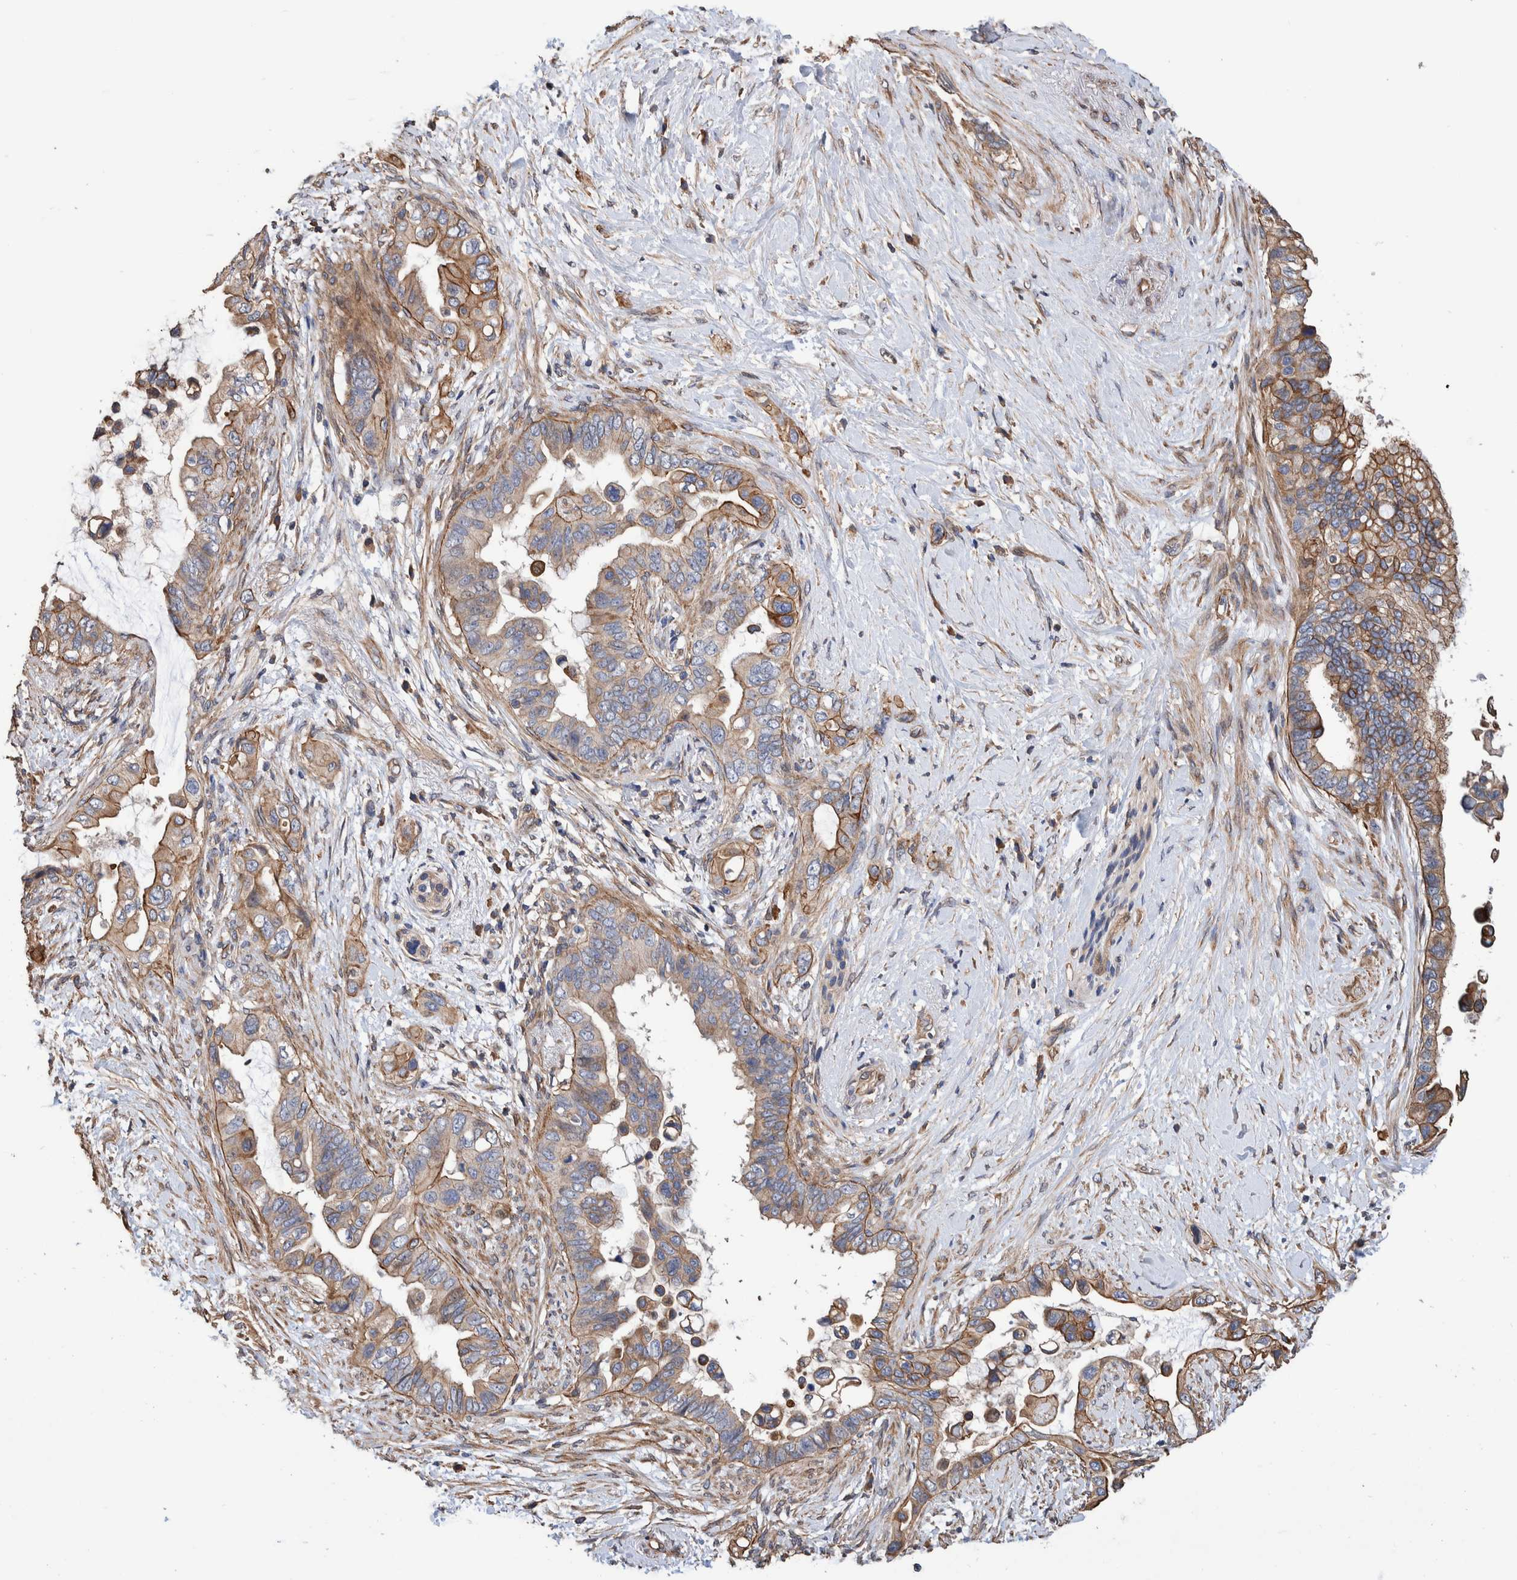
{"staining": {"intensity": "strong", "quantity": "<25%", "location": "cytoplasmic/membranous"}, "tissue": "pancreatic cancer", "cell_type": "Tumor cells", "image_type": "cancer", "snomed": [{"axis": "morphology", "description": "Adenocarcinoma, NOS"}, {"axis": "topography", "description": "Pancreas"}], "caption": "Immunohistochemical staining of pancreatic cancer exhibits medium levels of strong cytoplasmic/membranous protein expression in approximately <25% of tumor cells.", "gene": "SLC45A4", "patient": {"sex": "female", "age": 56}}